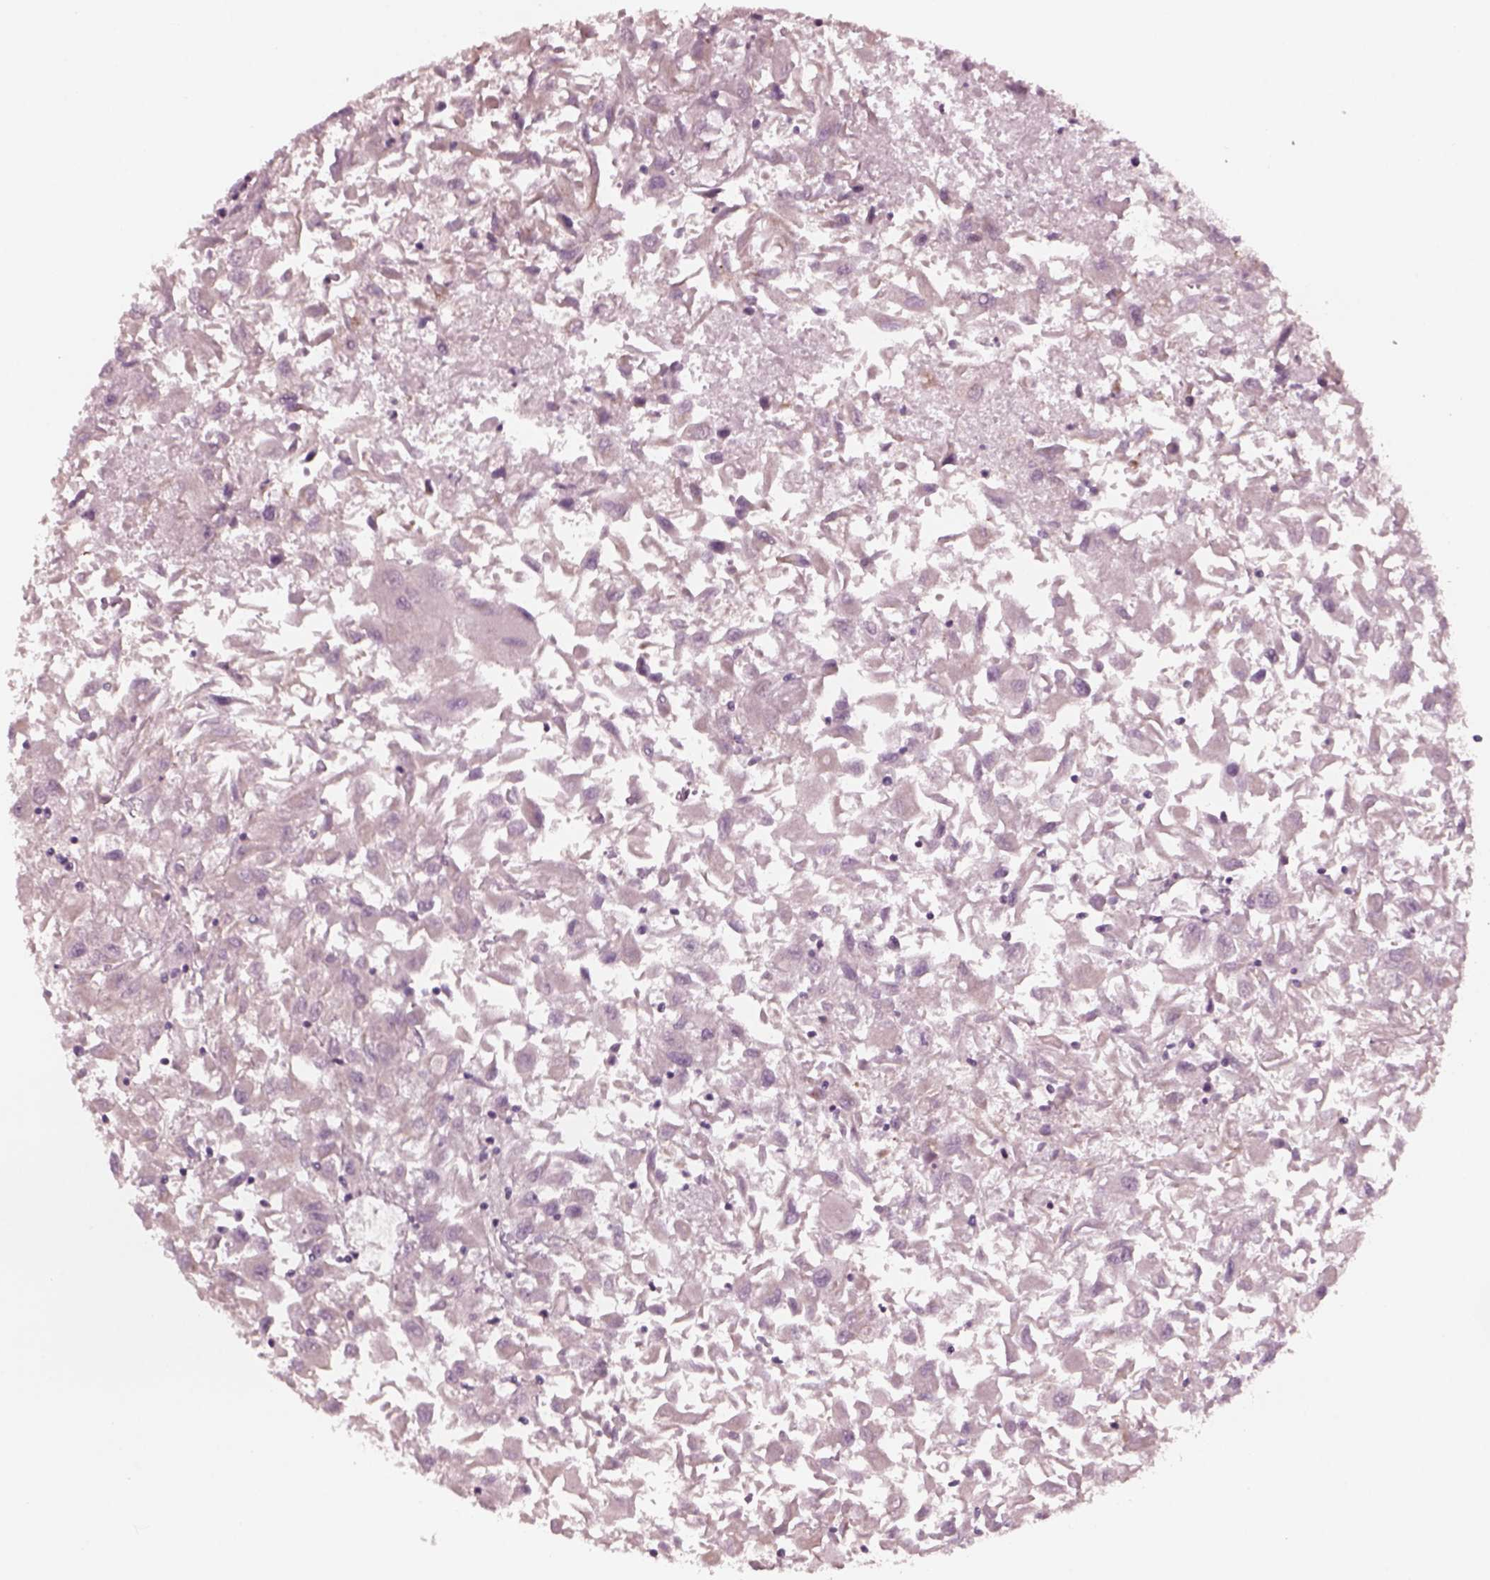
{"staining": {"intensity": "weak", "quantity": "<25%", "location": "cytoplasmic/membranous"}, "tissue": "renal cancer", "cell_type": "Tumor cells", "image_type": "cancer", "snomed": [{"axis": "morphology", "description": "Adenocarcinoma, NOS"}, {"axis": "topography", "description": "Kidney"}], "caption": "There is no significant expression in tumor cells of renal cancer.", "gene": "YY2", "patient": {"sex": "female", "age": 76}}